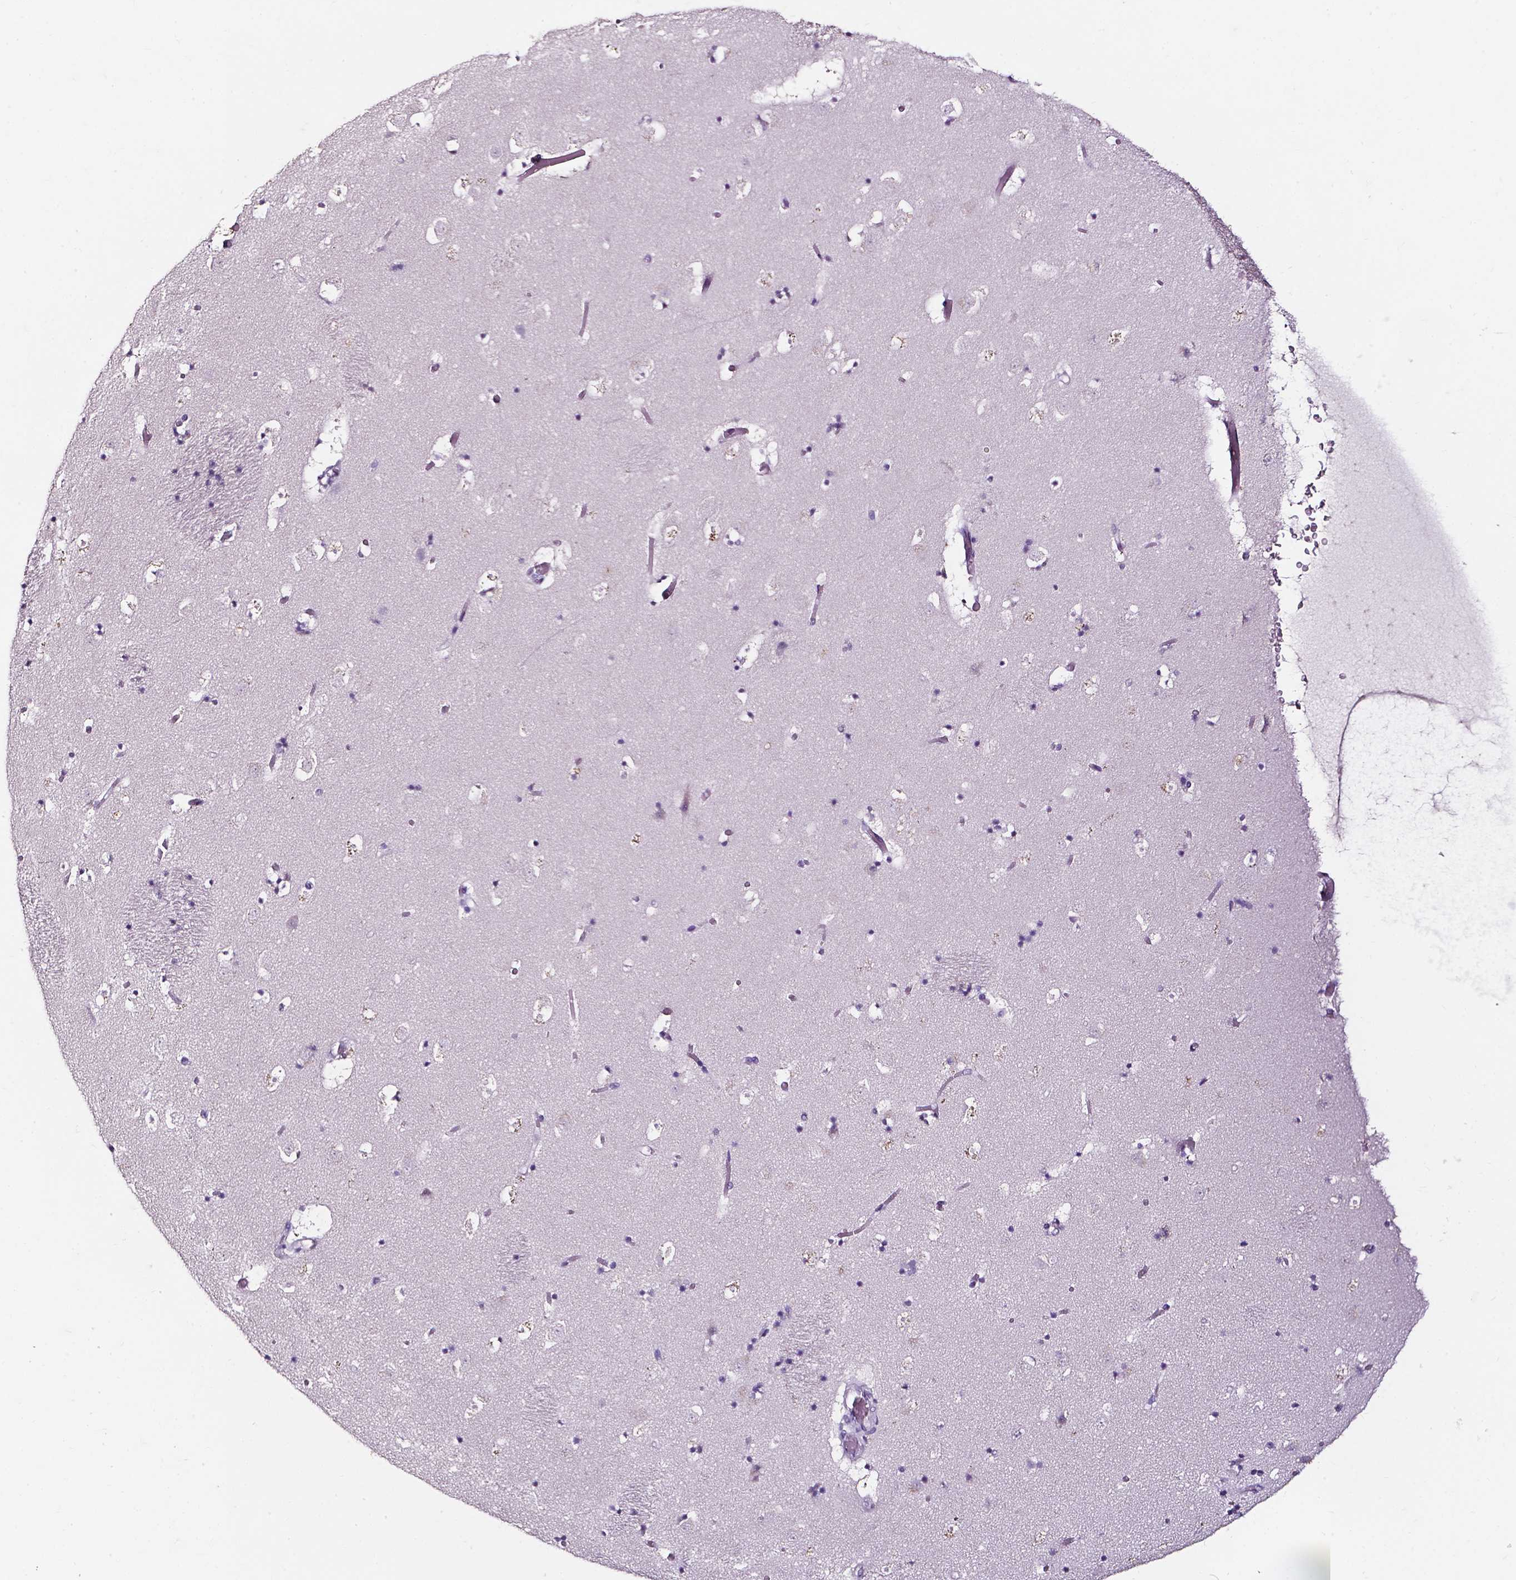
{"staining": {"intensity": "negative", "quantity": "none", "location": "none"}, "tissue": "caudate", "cell_type": "Glial cells", "image_type": "normal", "snomed": [{"axis": "morphology", "description": "Normal tissue, NOS"}, {"axis": "topography", "description": "Lateral ventricle wall"}], "caption": "Image shows no protein staining in glial cells of unremarkable caudate.", "gene": "DEFA5", "patient": {"sex": "female", "age": 42}}